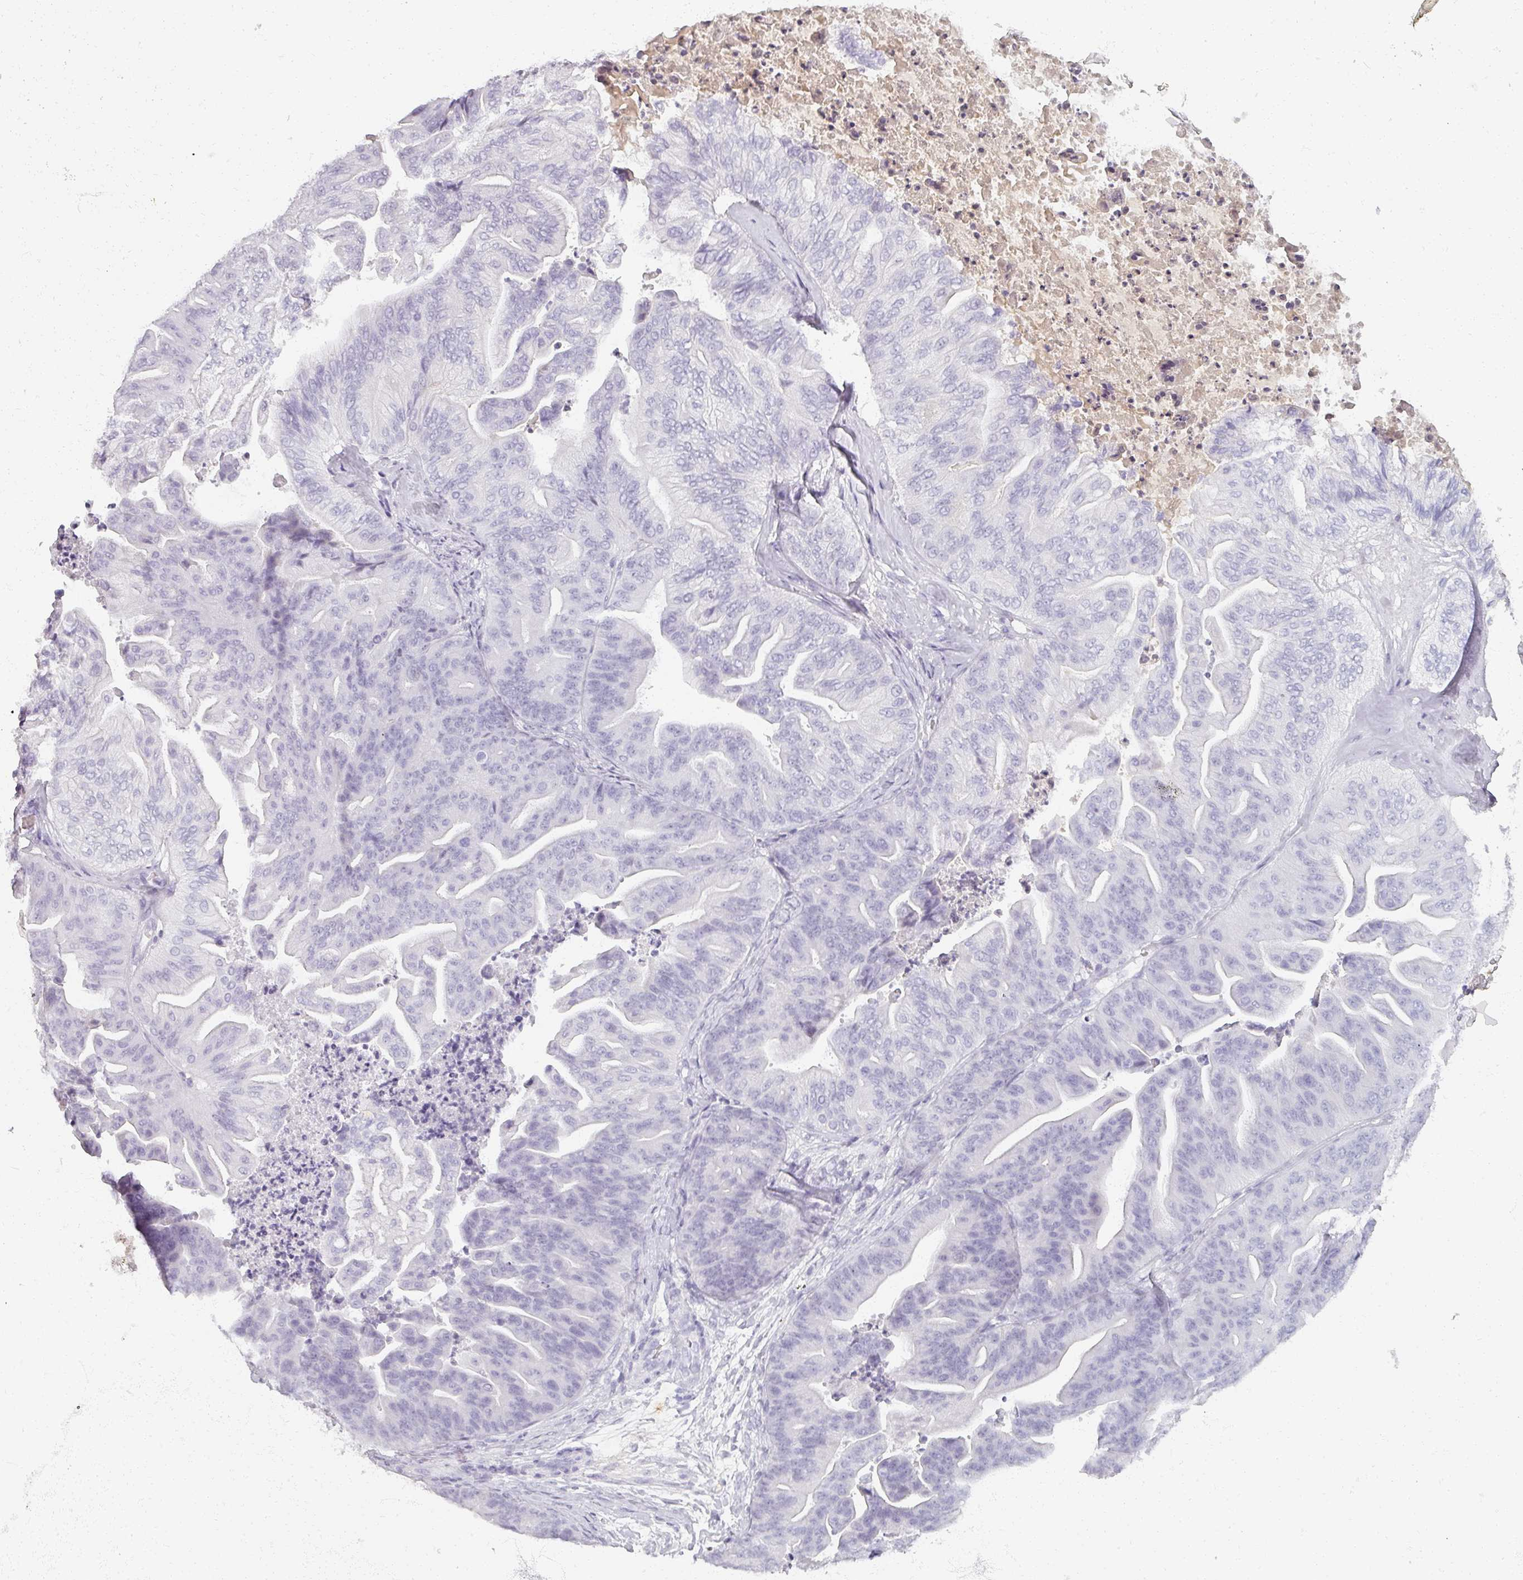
{"staining": {"intensity": "negative", "quantity": "none", "location": "none"}, "tissue": "ovarian cancer", "cell_type": "Tumor cells", "image_type": "cancer", "snomed": [{"axis": "morphology", "description": "Cystadenocarcinoma, mucinous, NOS"}, {"axis": "topography", "description": "Ovary"}], "caption": "The immunohistochemistry image has no significant expression in tumor cells of ovarian cancer (mucinous cystadenocarcinoma) tissue. (DAB (3,3'-diaminobenzidine) IHC visualized using brightfield microscopy, high magnification).", "gene": "REG3G", "patient": {"sex": "female", "age": 67}}